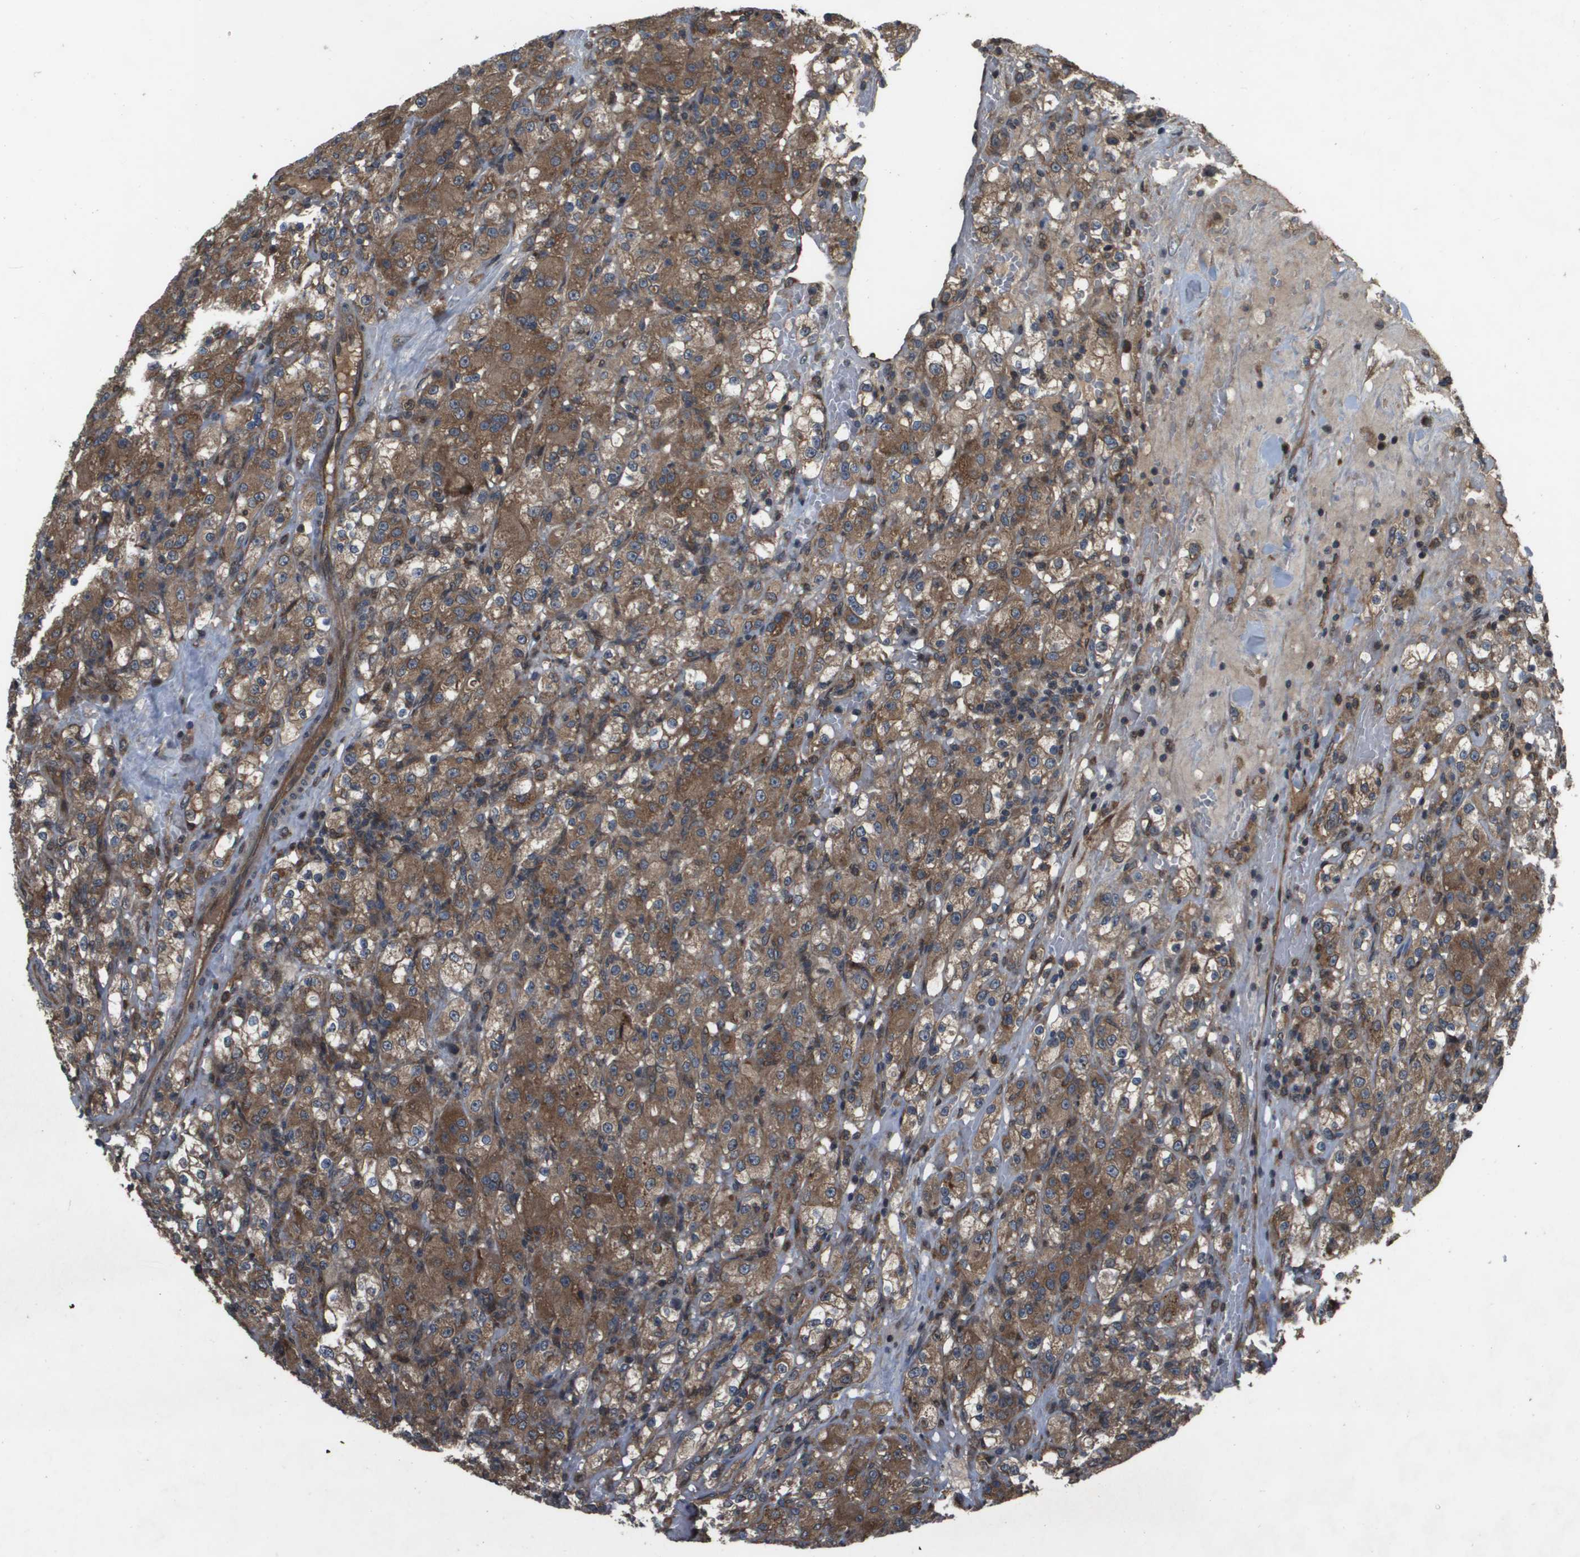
{"staining": {"intensity": "moderate", "quantity": ">75%", "location": "cytoplasmic/membranous"}, "tissue": "renal cancer", "cell_type": "Tumor cells", "image_type": "cancer", "snomed": [{"axis": "morphology", "description": "Normal tissue, NOS"}, {"axis": "morphology", "description": "Adenocarcinoma, NOS"}, {"axis": "topography", "description": "Kidney"}], "caption": "A medium amount of moderate cytoplasmic/membranous positivity is identified in approximately >75% of tumor cells in renal cancer (adenocarcinoma) tissue.", "gene": "SPTLC1", "patient": {"sex": "male", "age": 61}}